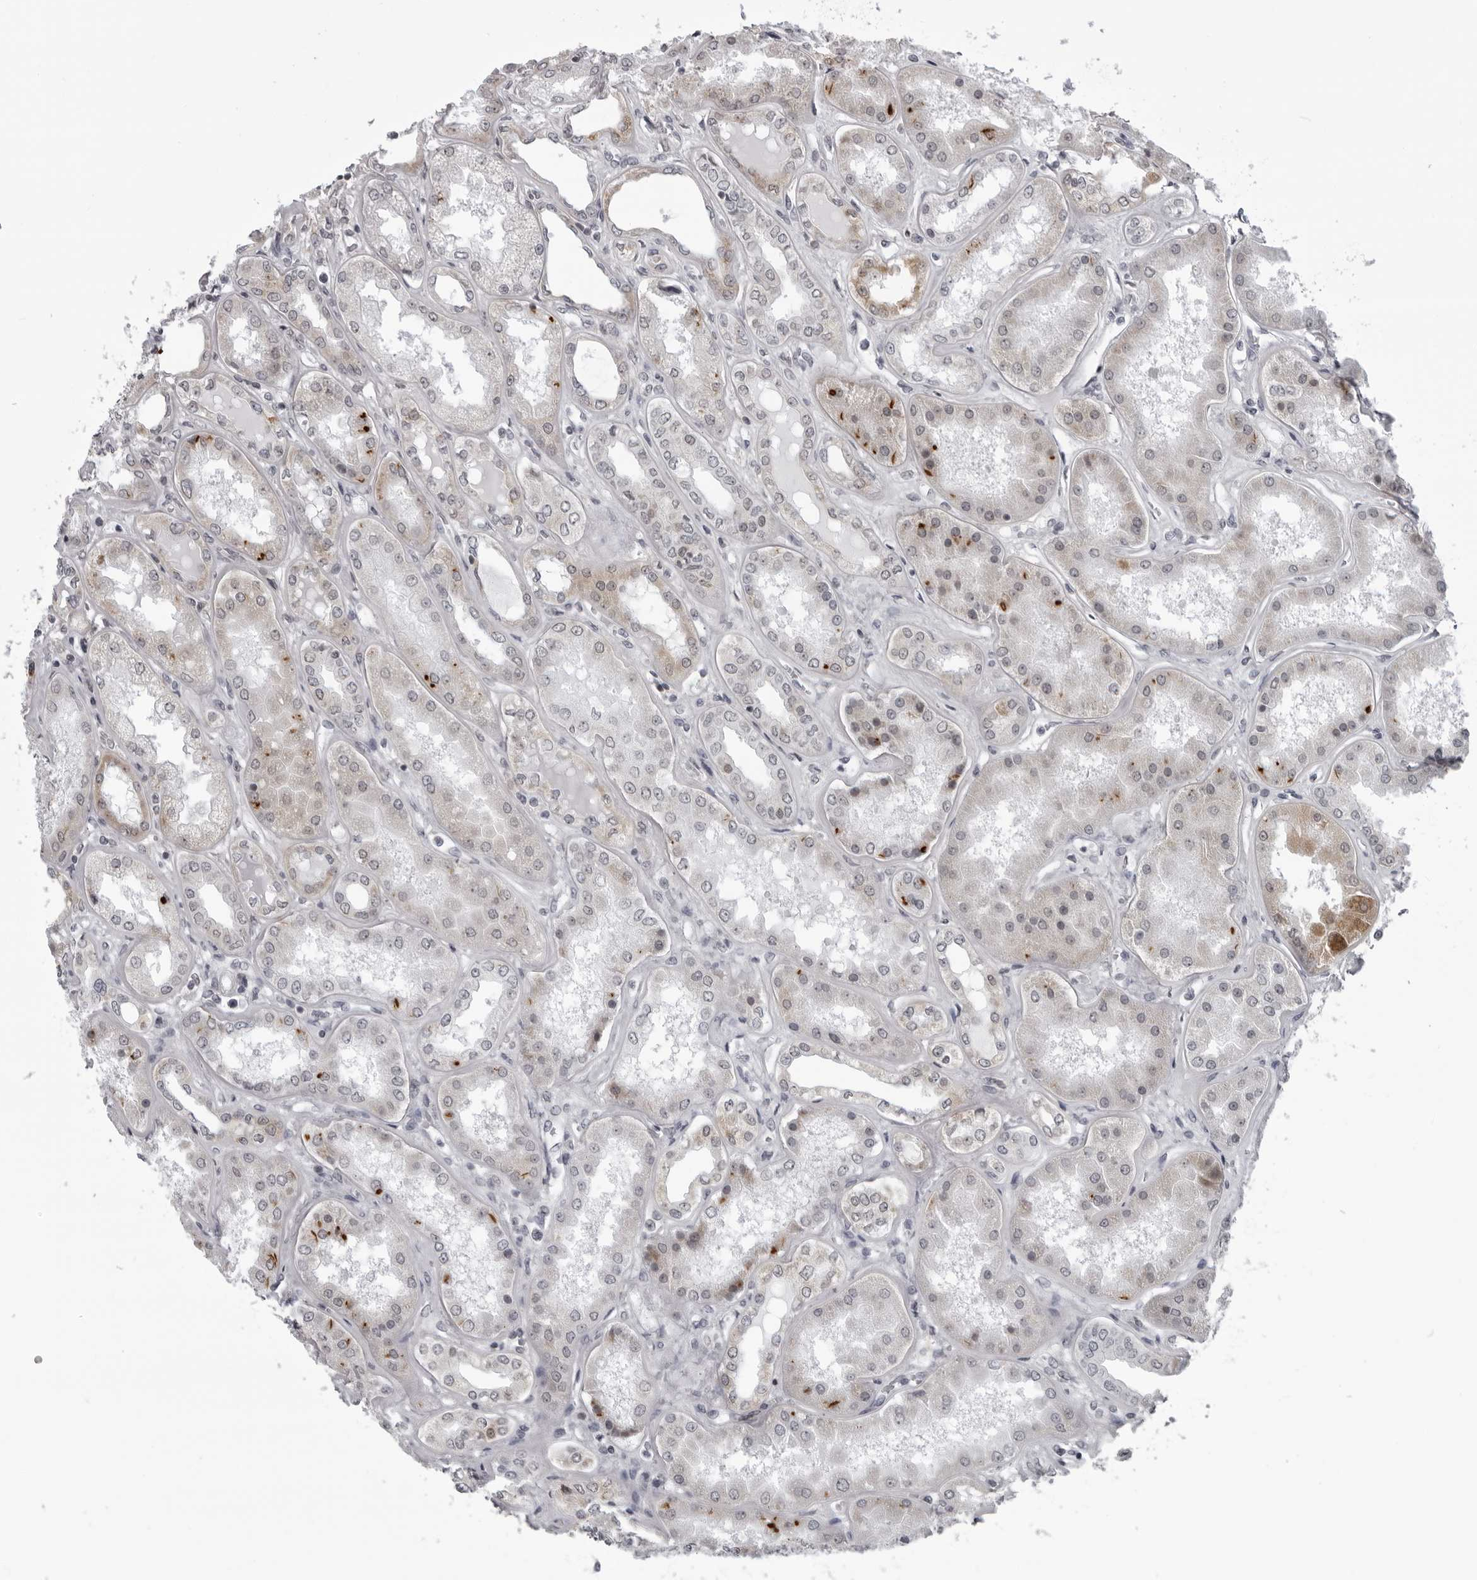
{"staining": {"intensity": "negative", "quantity": "none", "location": "none"}, "tissue": "kidney", "cell_type": "Cells in glomeruli", "image_type": "normal", "snomed": [{"axis": "morphology", "description": "Normal tissue, NOS"}, {"axis": "topography", "description": "Kidney"}], "caption": "A high-resolution micrograph shows immunohistochemistry (IHC) staining of normal kidney, which exhibits no significant positivity in cells in glomeruli. The staining is performed using DAB brown chromogen with nuclei counter-stained in using hematoxylin.", "gene": "RTCA", "patient": {"sex": "female", "age": 56}}